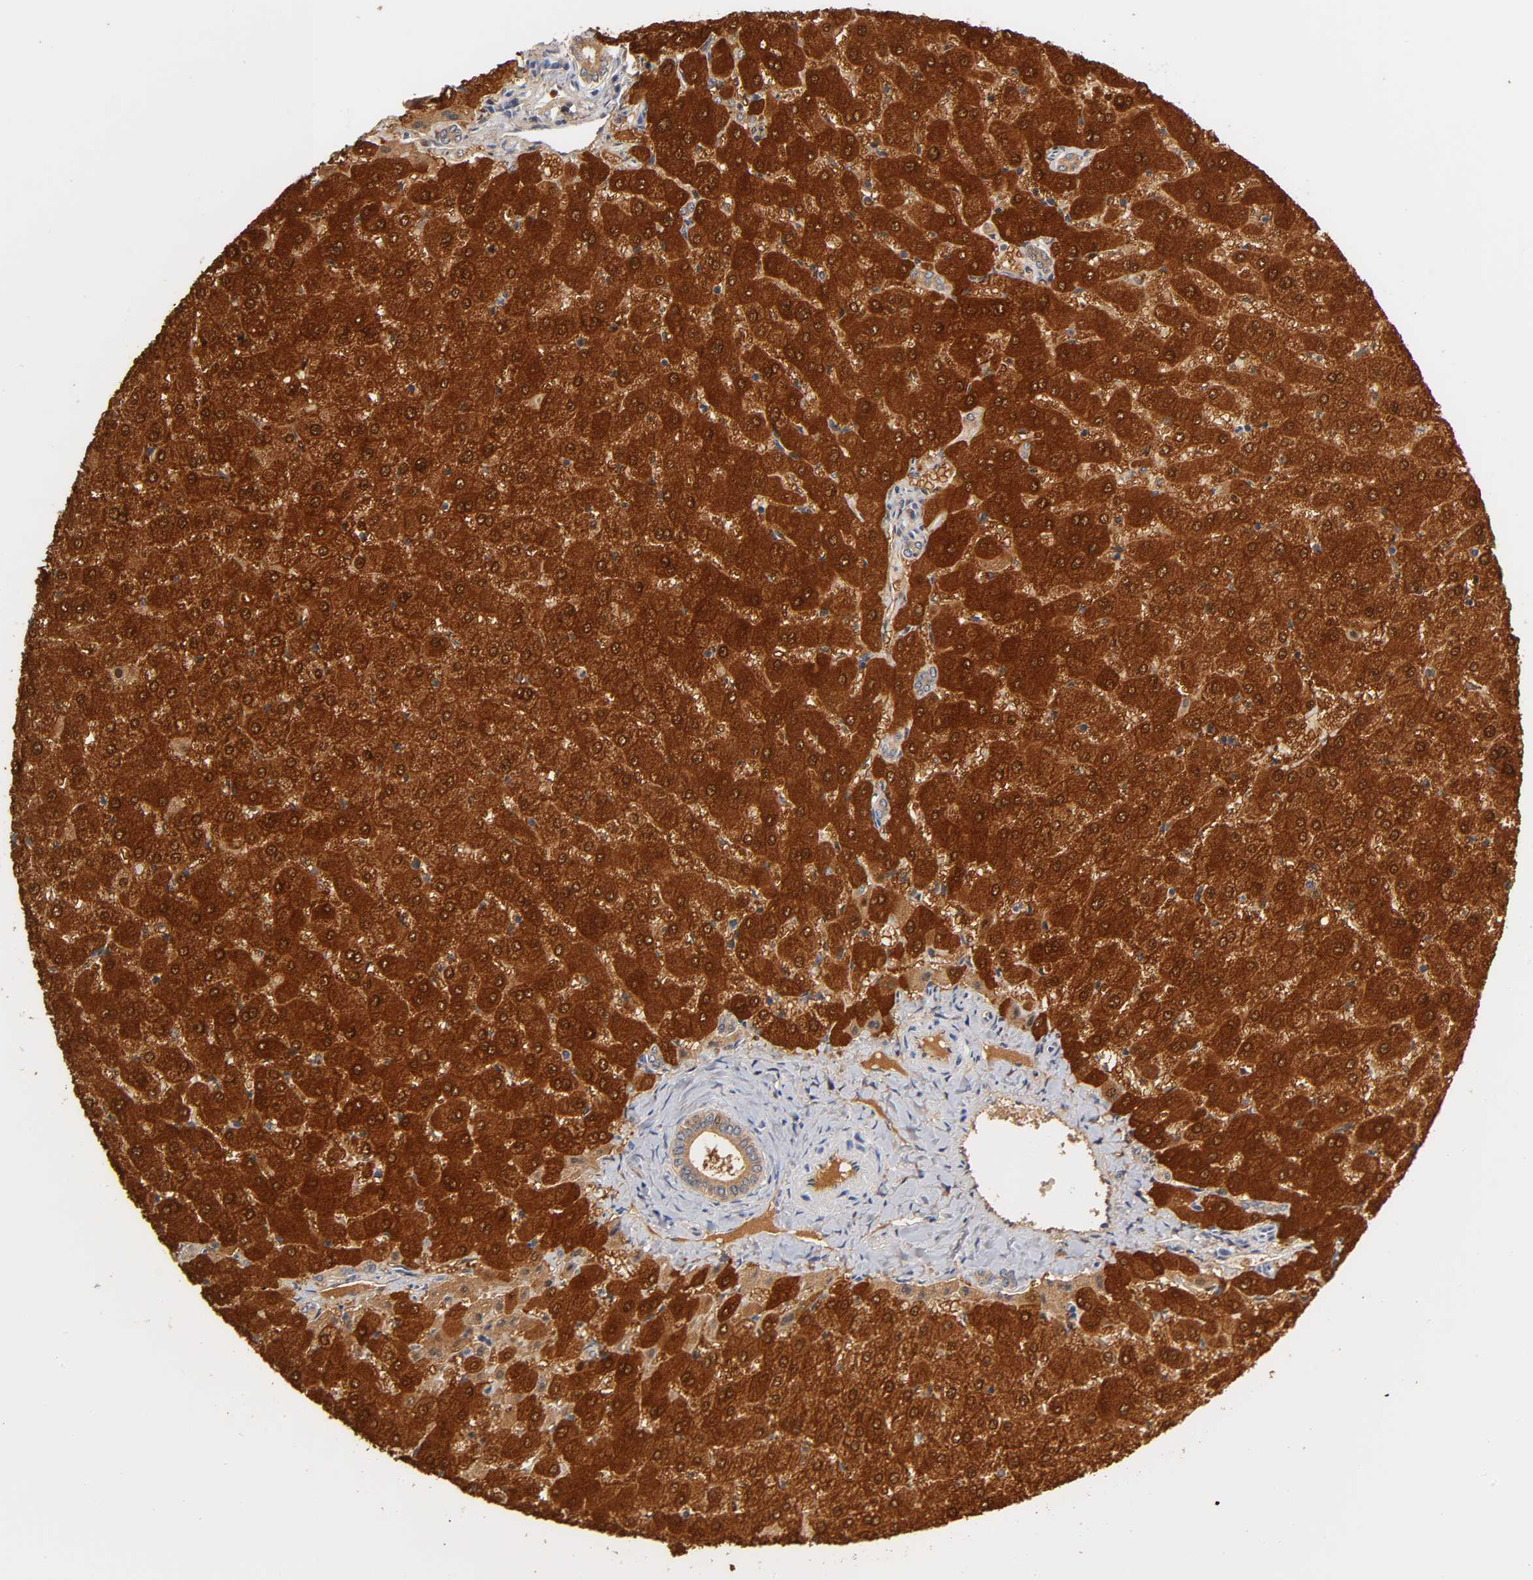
{"staining": {"intensity": "moderate", "quantity": ">75%", "location": "cytoplasmic/membranous"}, "tissue": "liver", "cell_type": "Cholangiocytes", "image_type": "normal", "snomed": [{"axis": "morphology", "description": "Normal tissue, NOS"}, {"axis": "morphology", "description": "Fibrosis, NOS"}, {"axis": "topography", "description": "Liver"}], "caption": "Immunohistochemistry (IHC) histopathology image of unremarkable liver: liver stained using immunohistochemistry (IHC) reveals medium levels of moderate protein expression localized specifically in the cytoplasmic/membranous of cholangiocytes, appearing as a cytoplasmic/membranous brown color.", "gene": "GSTZ1", "patient": {"sex": "female", "age": 29}}